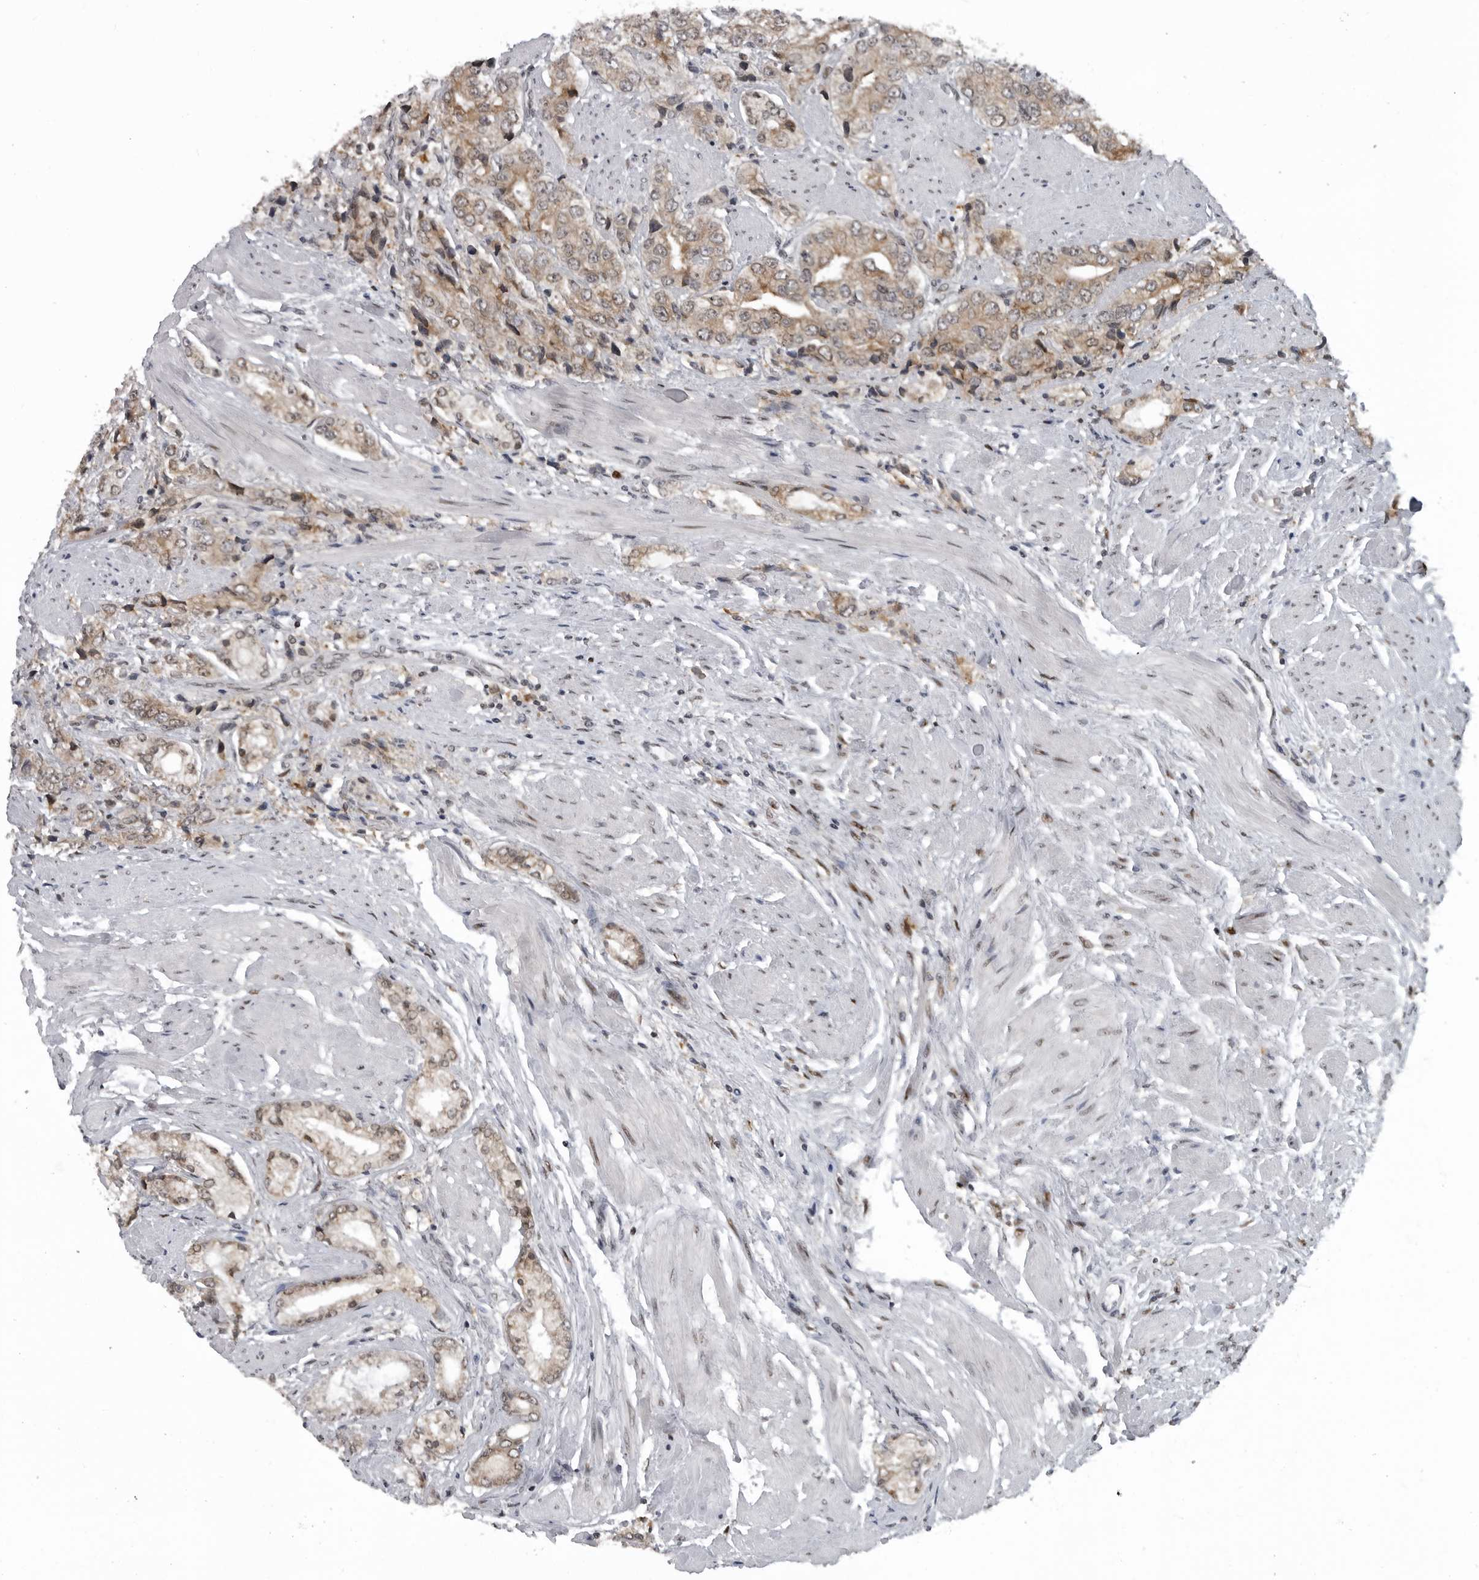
{"staining": {"intensity": "weak", "quantity": ">75%", "location": "cytoplasmic/membranous,nuclear"}, "tissue": "prostate cancer", "cell_type": "Tumor cells", "image_type": "cancer", "snomed": [{"axis": "morphology", "description": "Adenocarcinoma, High grade"}, {"axis": "topography", "description": "Prostate"}], "caption": "A brown stain shows weak cytoplasmic/membranous and nuclear positivity of a protein in prostate cancer tumor cells. (Brightfield microscopy of DAB IHC at high magnification).", "gene": "C8orf58", "patient": {"sex": "male", "age": 50}}